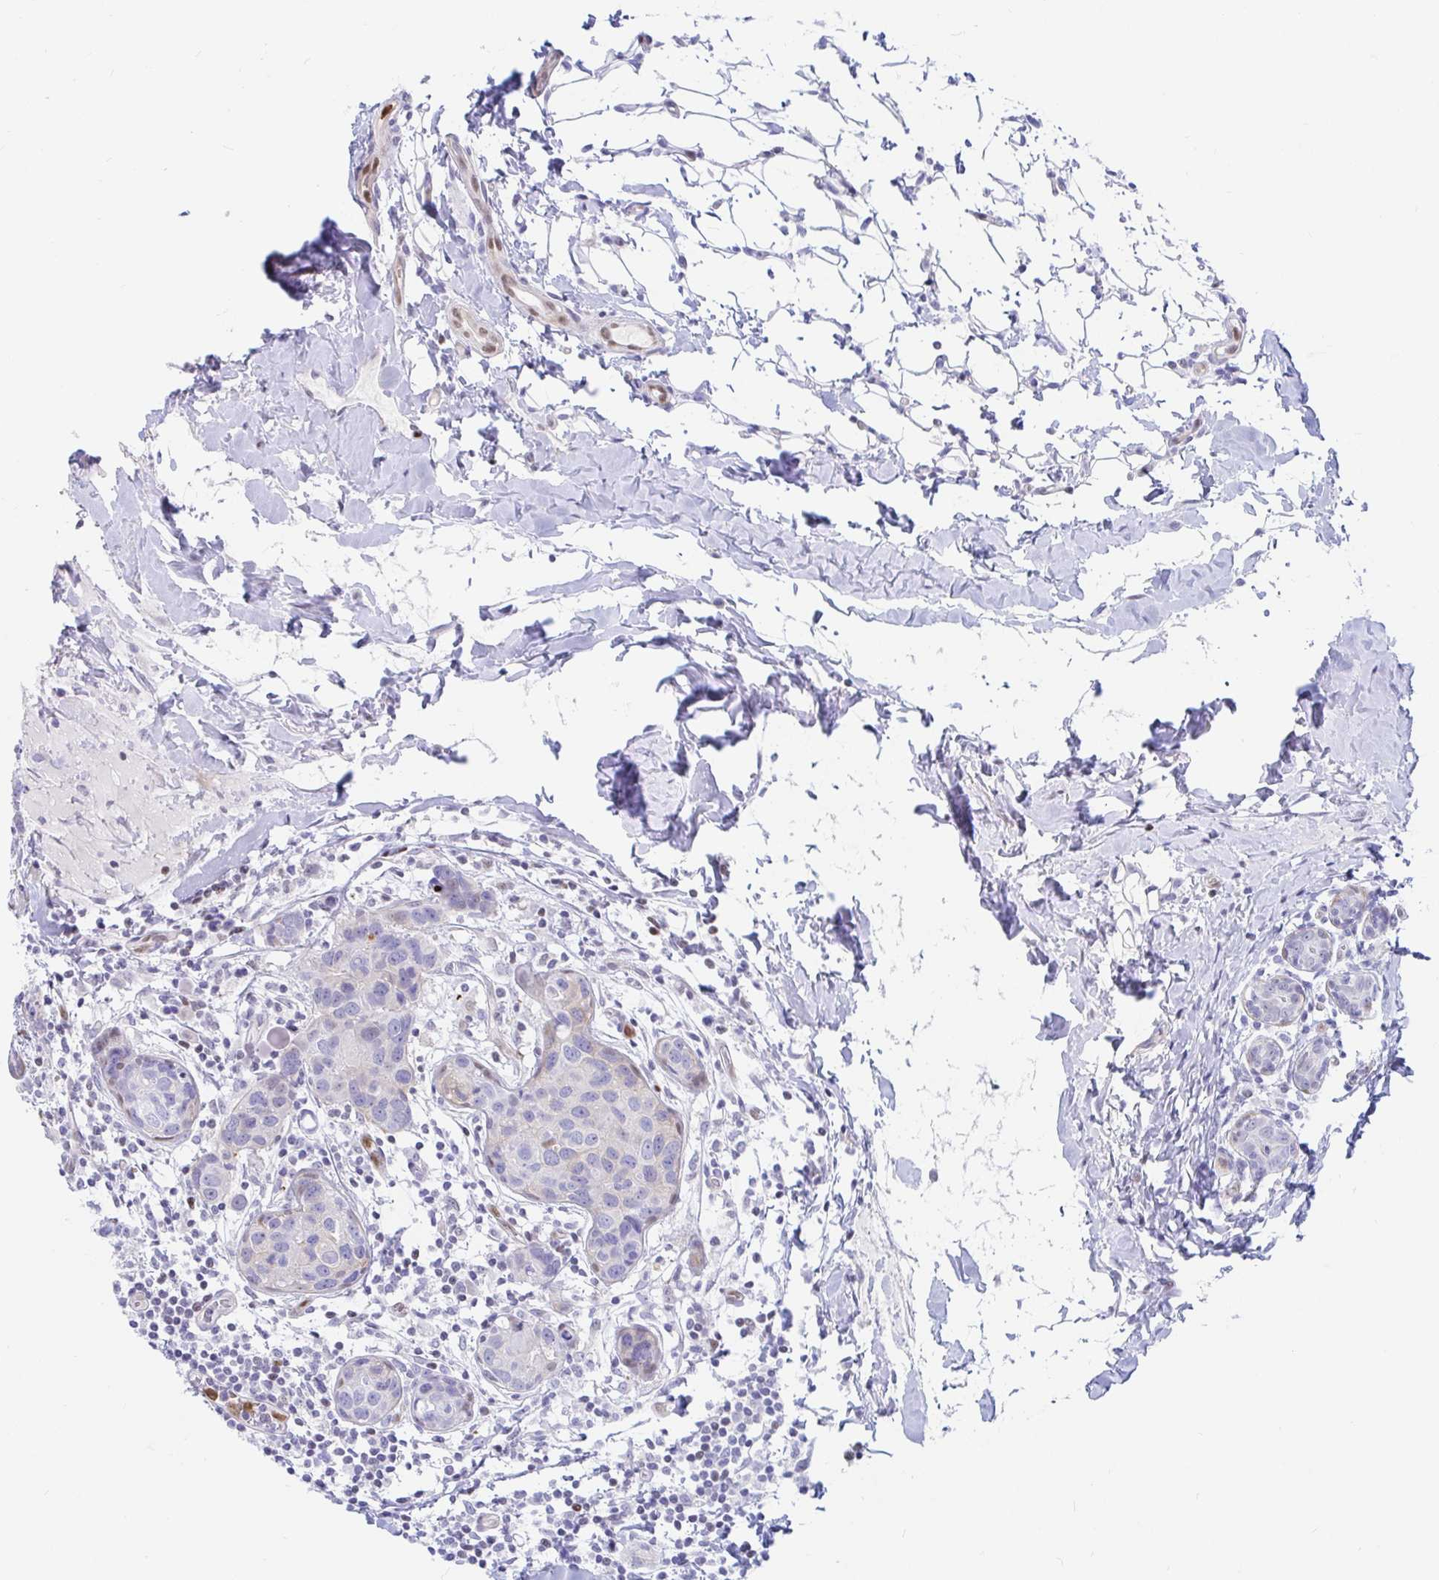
{"staining": {"intensity": "negative", "quantity": "none", "location": "none"}, "tissue": "breast cancer", "cell_type": "Tumor cells", "image_type": "cancer", "snomed": [{"axis": "morphology", "description": "Duct carcinoma"}, {"axis": "topography", "description": "Breast"}], "caption": "This micrograph is of breast cancer (invasive ductal carcinoma) stained with immunohistochemistry to label a protein in brown with the nuclei are counter-stained blue. There is no expression in tumor cells.", "gene": "HINFP", "patient": {"sex": "female", "age": 24}}